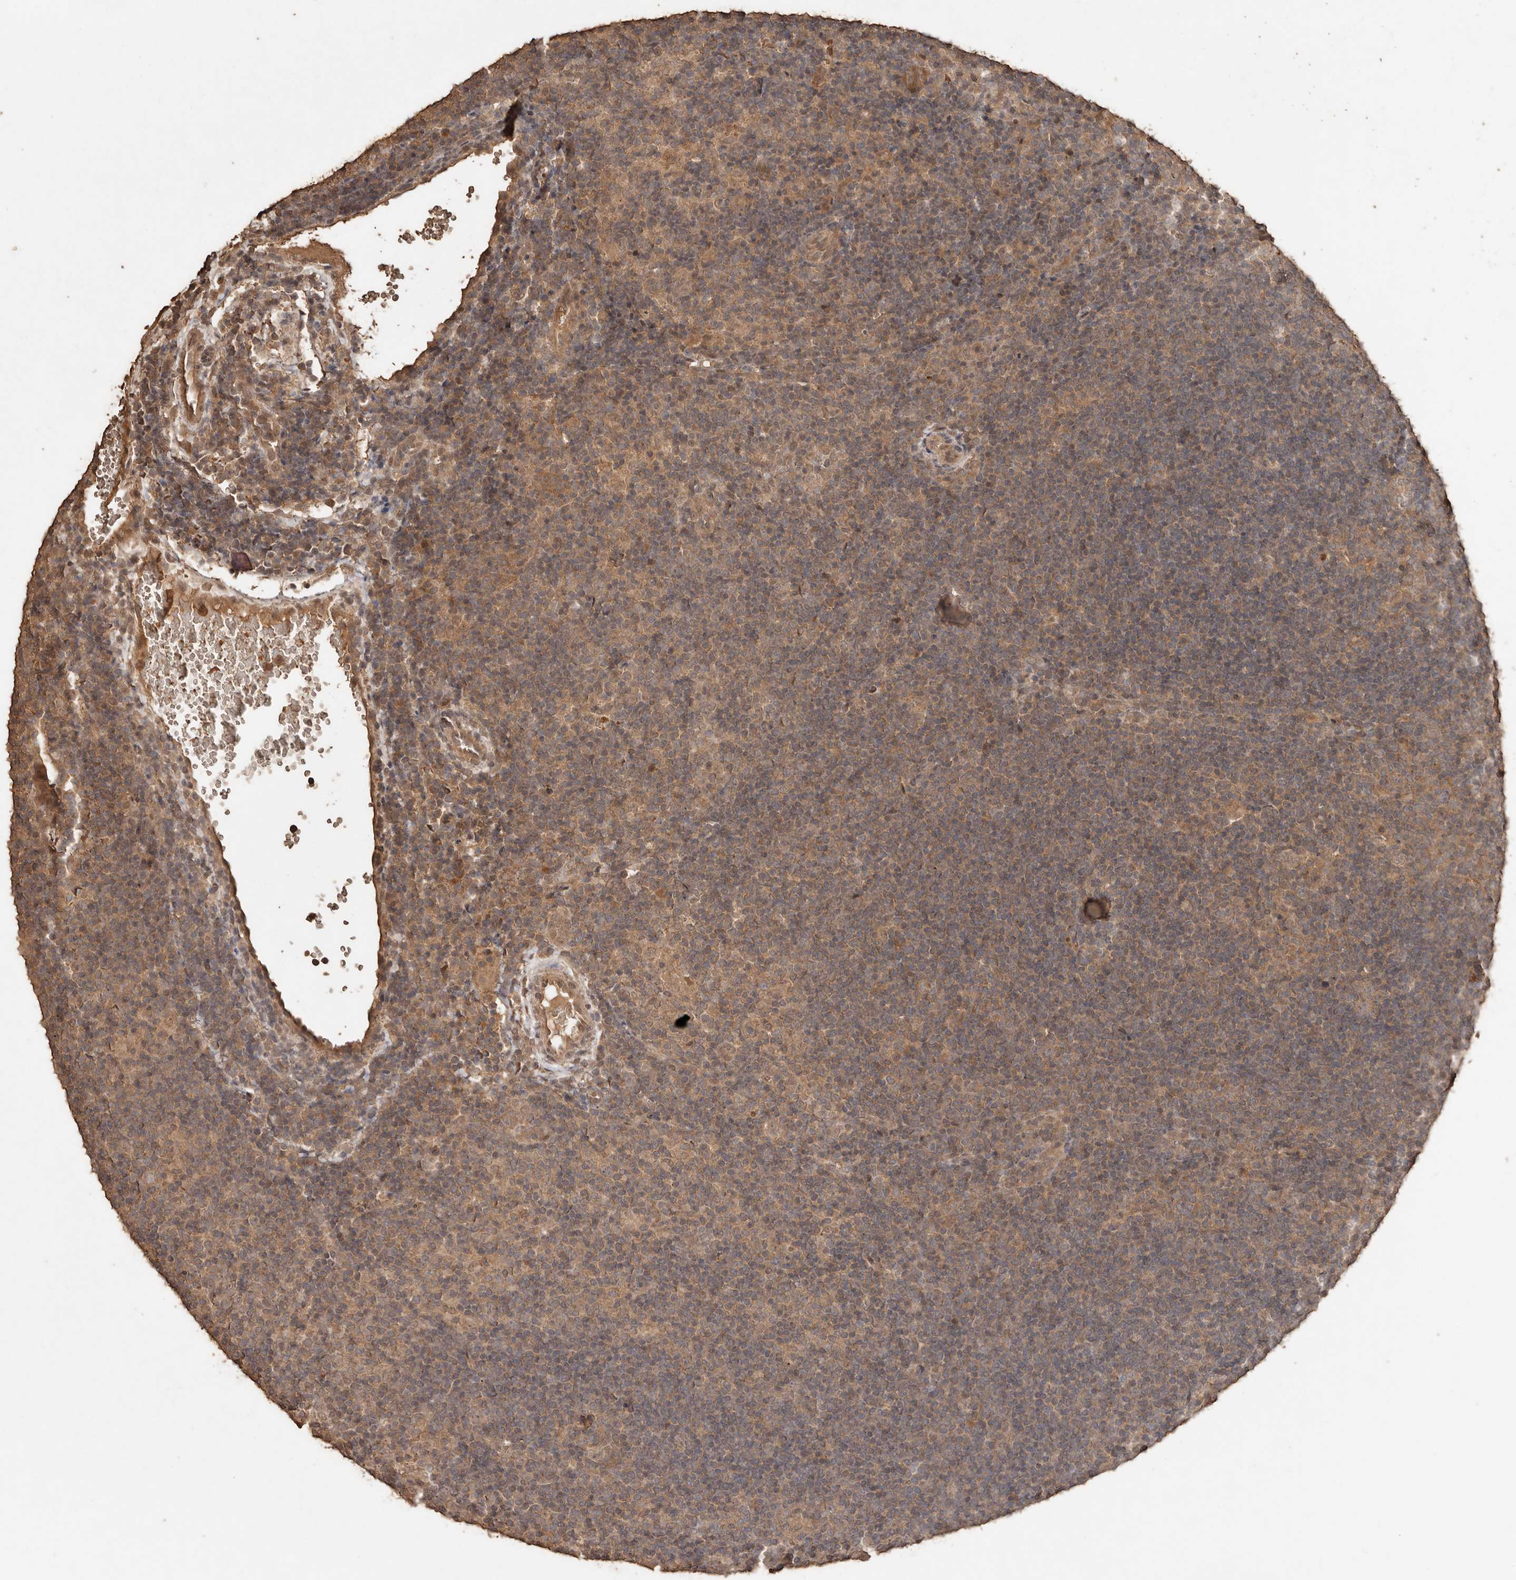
{"staining": {"intensity": "weak", "quantity": ">75%", "location": "cytoplasmic/membranous"}, "tissue": "lymphoma", "cell_type": "Tumor cells", "image_type": "cancer", "snomed": [{"axis": "morphology", "description": "Hodgkin's disease, NOS"}, {"axis": "topography", "description": "Lymph node"}], "caption": "There is low levels of weak cytoplasmic/membranous expression in tumor cells of lymphoma, as demonstrated by immunohistochemical staining (brown color).", "gene": "PKDCC", "patient": {"sex": "female", "age": 57}}